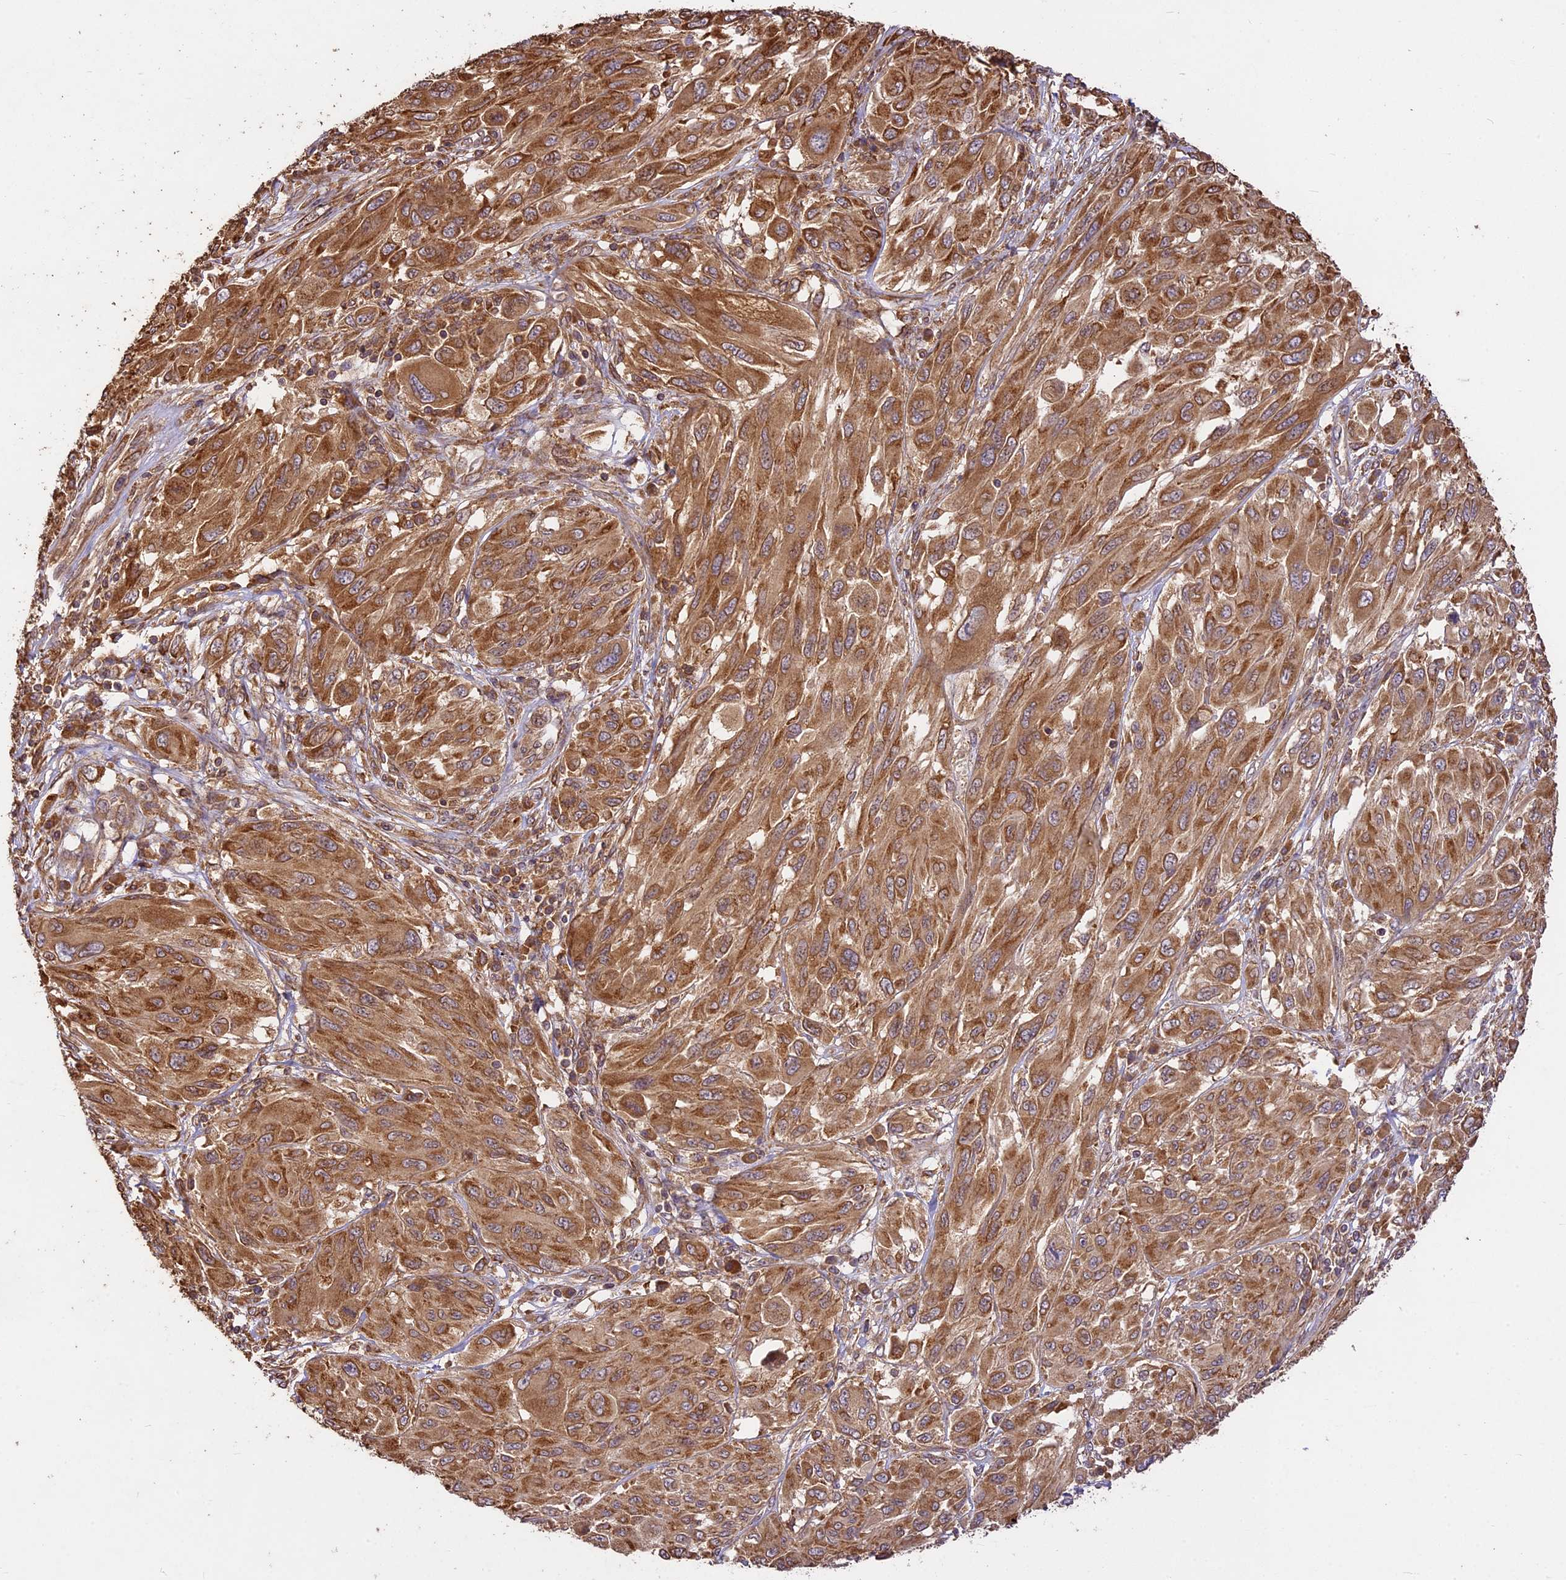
{"staining": {"intensity": "moderate", "quantity": ">75%", "location": "cytoplasmic/membranous"}, "tissue": "melanoma", "cell_type": "Tumor cells", "image_type": "cancer", "snomed": [{"axis": "morphology", "description": "Malignant melanoma, NOS"}, {"axis": "topography", "description": "Skin"}], "caption": "Immunohistochemistry staining of melanoma, which exhibits medium levels of moderate cytoplasmic/membranous staining in approximately >75% of tumor cells indicating moderate cytoplasmic/membranous protein positivity. The staining was performed using DAB (3,3'-diaminobenzidine) (brown) for protein detection and nuclei were counterstained in hematoxylin (blue).", "gene": "BRAP", "patient": {"sex": "female", "age": 91}}